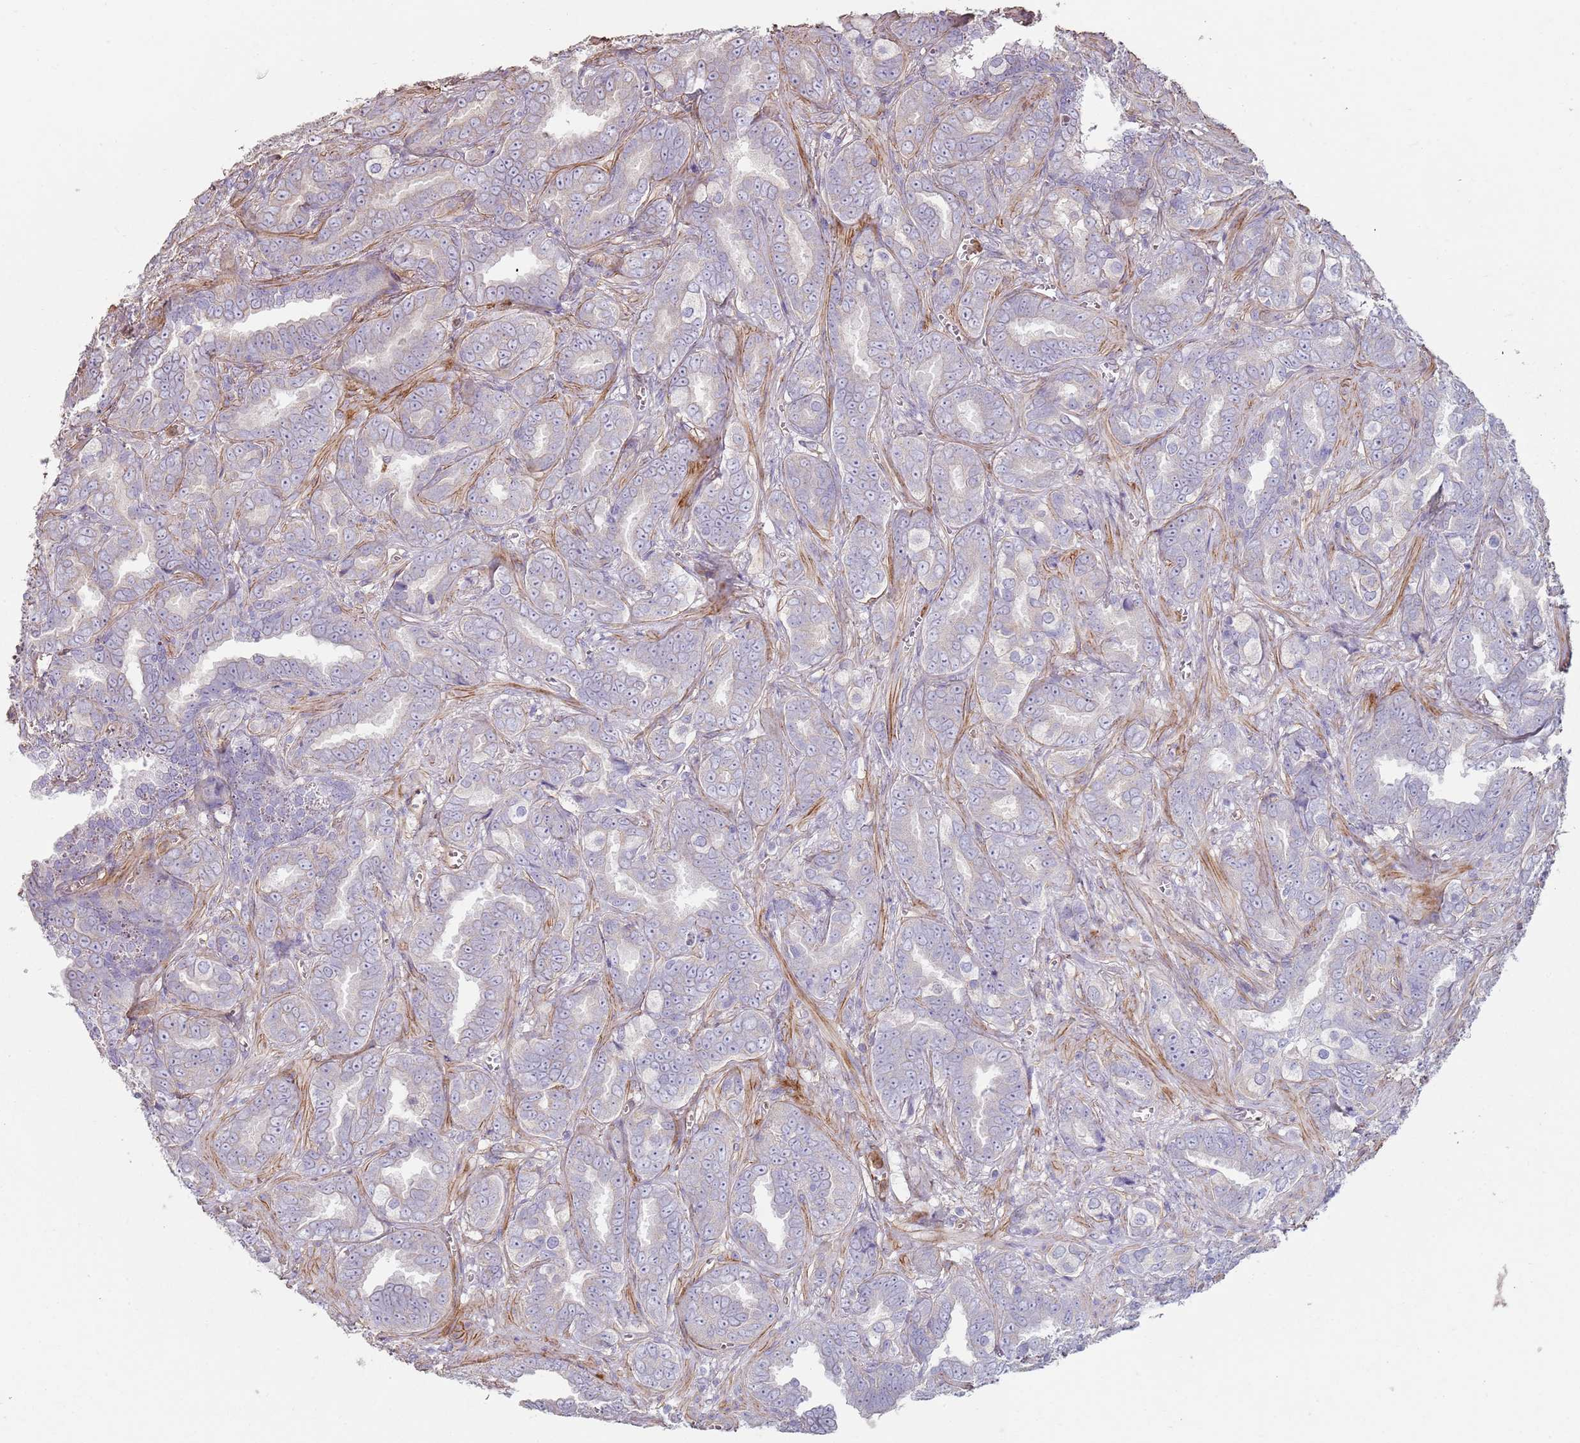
{"staining": {"intensity": "negative", "quantity": "none", "location": "none"}, "tissue": "prostate cancer", "cell_type": "Tumor cells", "image_type": "cancer", "snomed": [{"axis": "morphology", "description": "Adenocarcinoma, High grade"}, {"axis": "topography", "description": "Prostate"}], "caption": "DAB immunohistochemical staining of human adenocarcinoma (high-grade) (prostate) demonstrates no significant staining in tumor cells.", "gene": "PHLPP2", "patient": {"sex": "male", "age": 67}}